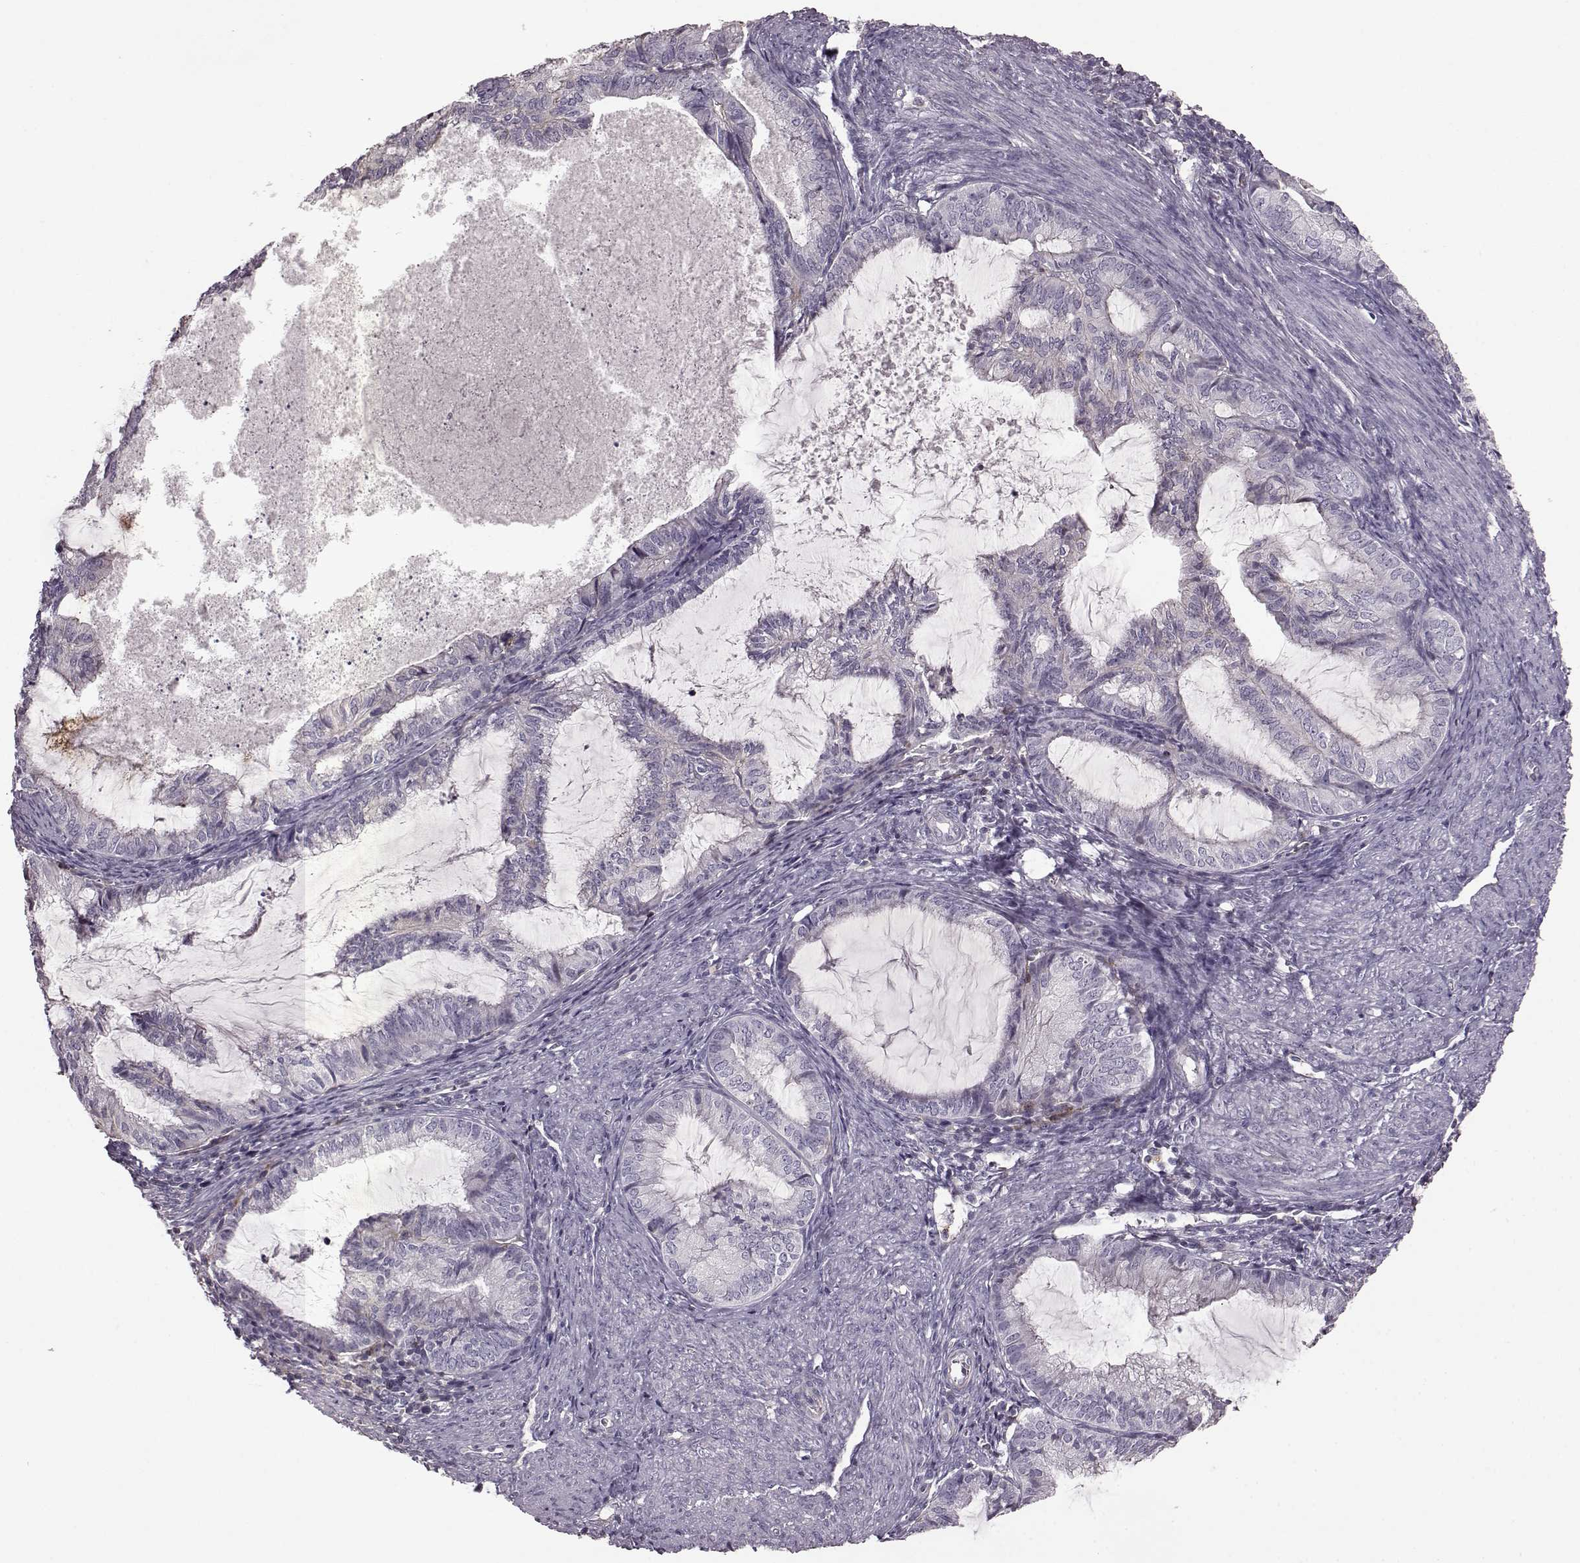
{"staining": {"intensity": "negative", "quantity": "none", "location": "none"}, "tissue": "endometrial cancer", "cell_type": "Tumor cells", "image_type": "cancer", "snomed": [{"axis": "morphology", "description": "Adenocarcinoma, NOS"}, {"axis": "topography", "description": "Endometrium"}], "caption": "The IHC micrograph has no significant staining in tumor cells of adenocarcinoma (endometrial) tissue. (DAB IHC visualized using brightfield microscopy, high magnification).", "gene": "PDCD1", "patient": {"sex": "female", "age": 86}}